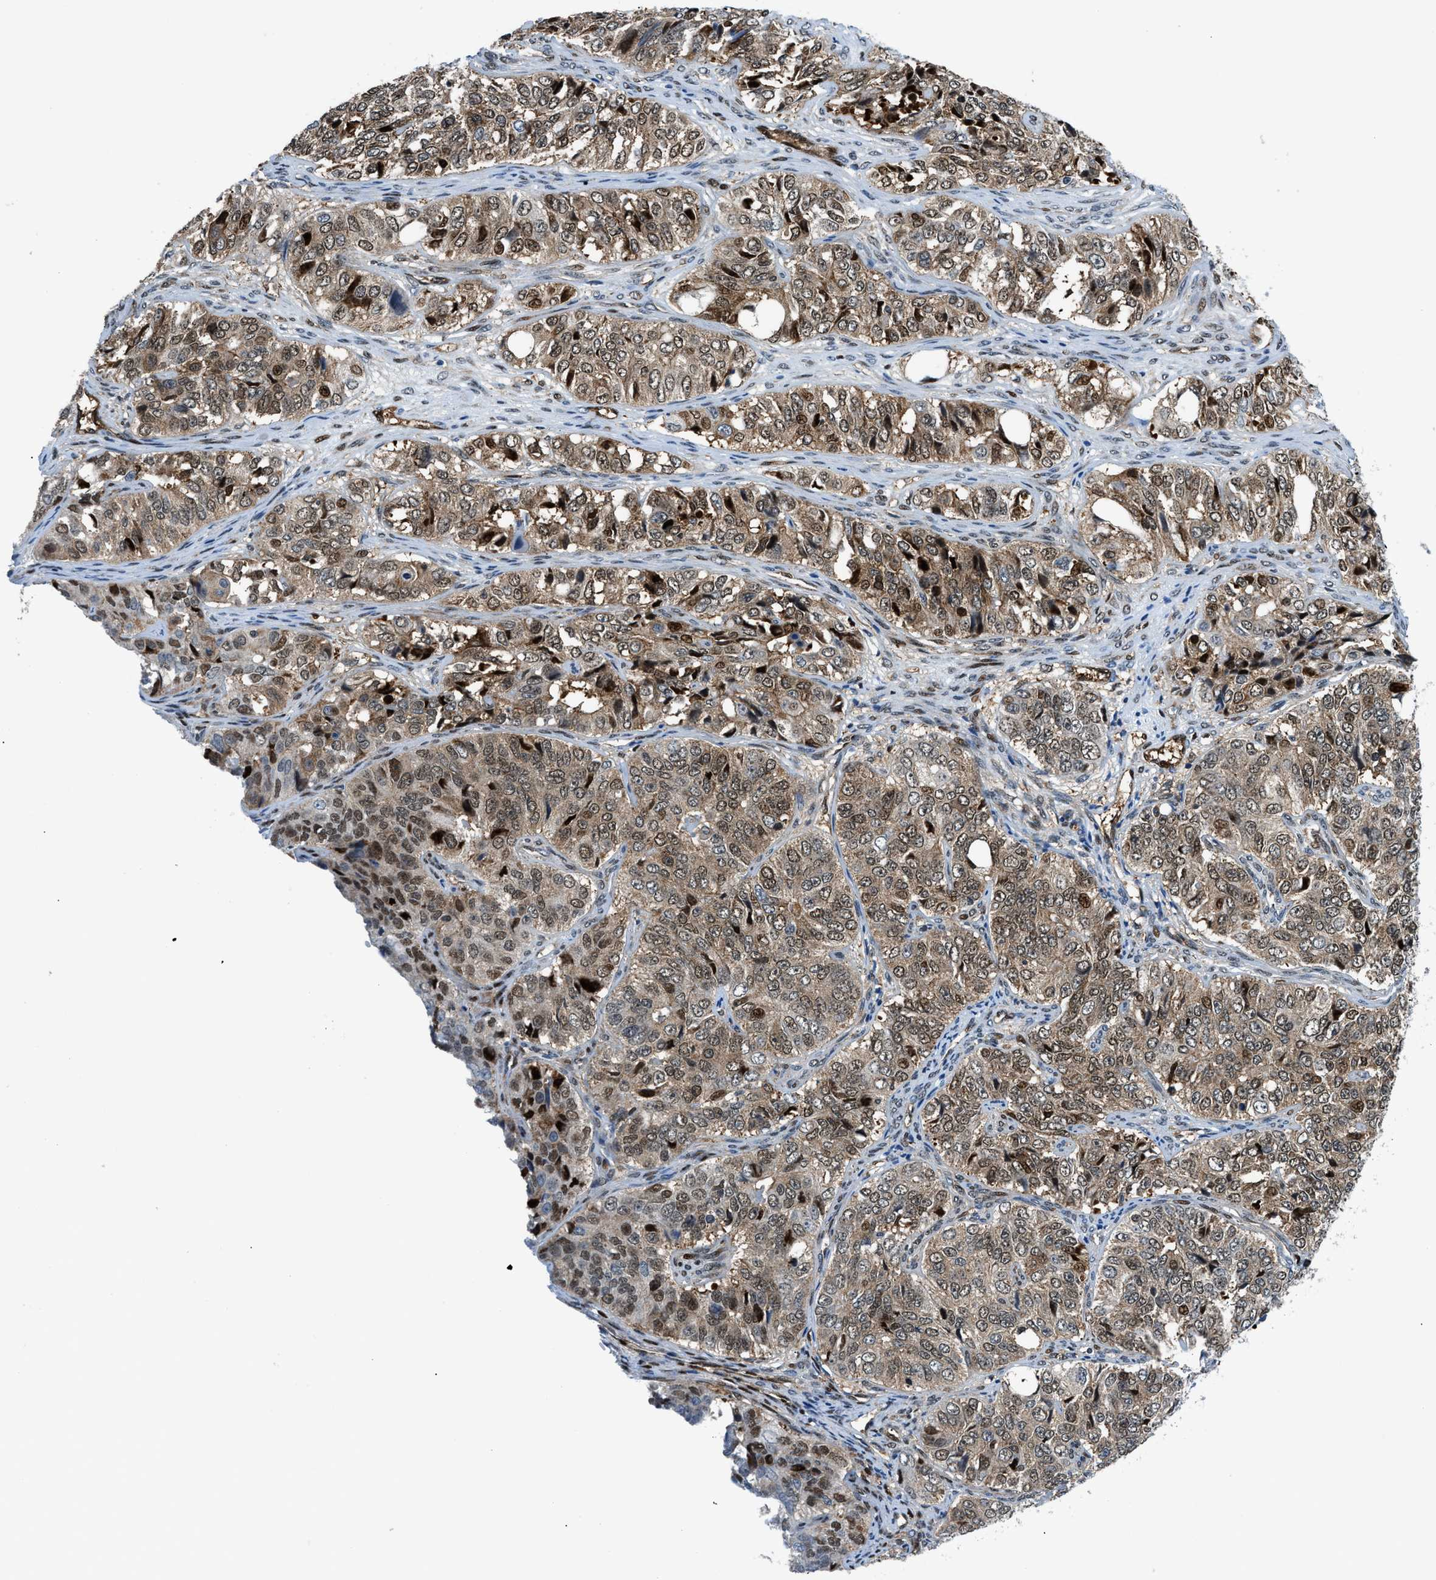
{"staining": {"intensity": "strong", "quantity": ">75%", "location": "cytoplasmic/membranous,nuclear"}, "tissue": "ovarian cancer", "cell_type": "Tumor cells", "image_type": "cancer", "snomed": [{"axis": "morphology", "description": "Carcinoma, endometroid"}, {"axis": "topography", "description": "Ovary"}], "caption": "The photomicrograph displays staining of endometroid carcinoma (ovarian), revealing strong cytoplasmic/membranous and nuclear protein expression (brown color) within tumor cells.", "gene": "YWHAE", "patient": {"sex": "female", "age": 51}}